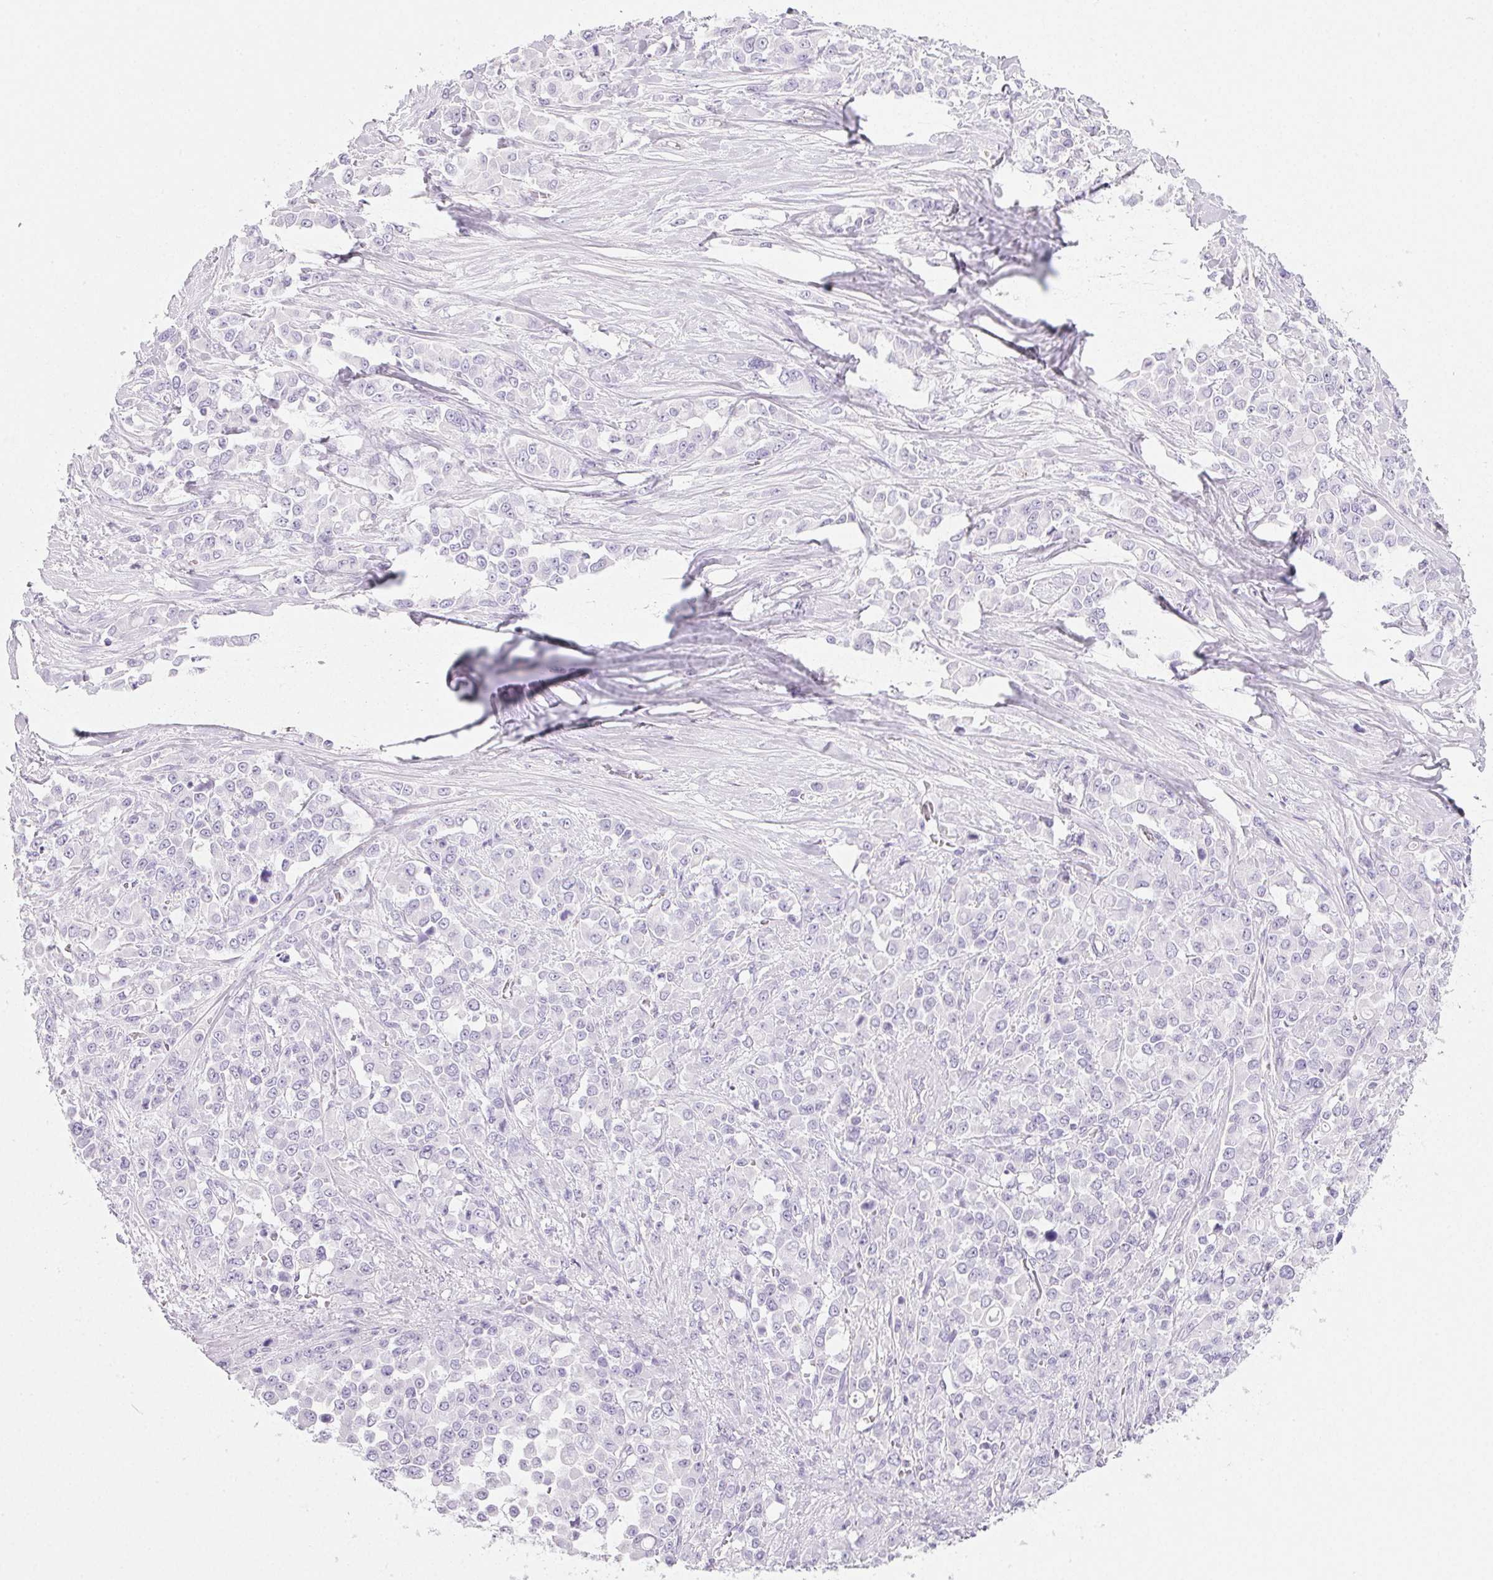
{"staining": {"intensity": "negative", "quantity": "none", "location": "none"}, "tissue": "stomach cancer", "cell_type": "Tumor cells", "image_type": "cancer", "snomed": [{"axis": "morphology", "description": "Adenocarcinoma, NOS"}, {"axis": "topography", "description": "Stomach"}], "caption": "The micrograph demonstrates no staining of tumor cells in stomach cancer.", "gene": "PRSS3", "patient": {"sex": "female", "age": 76}}